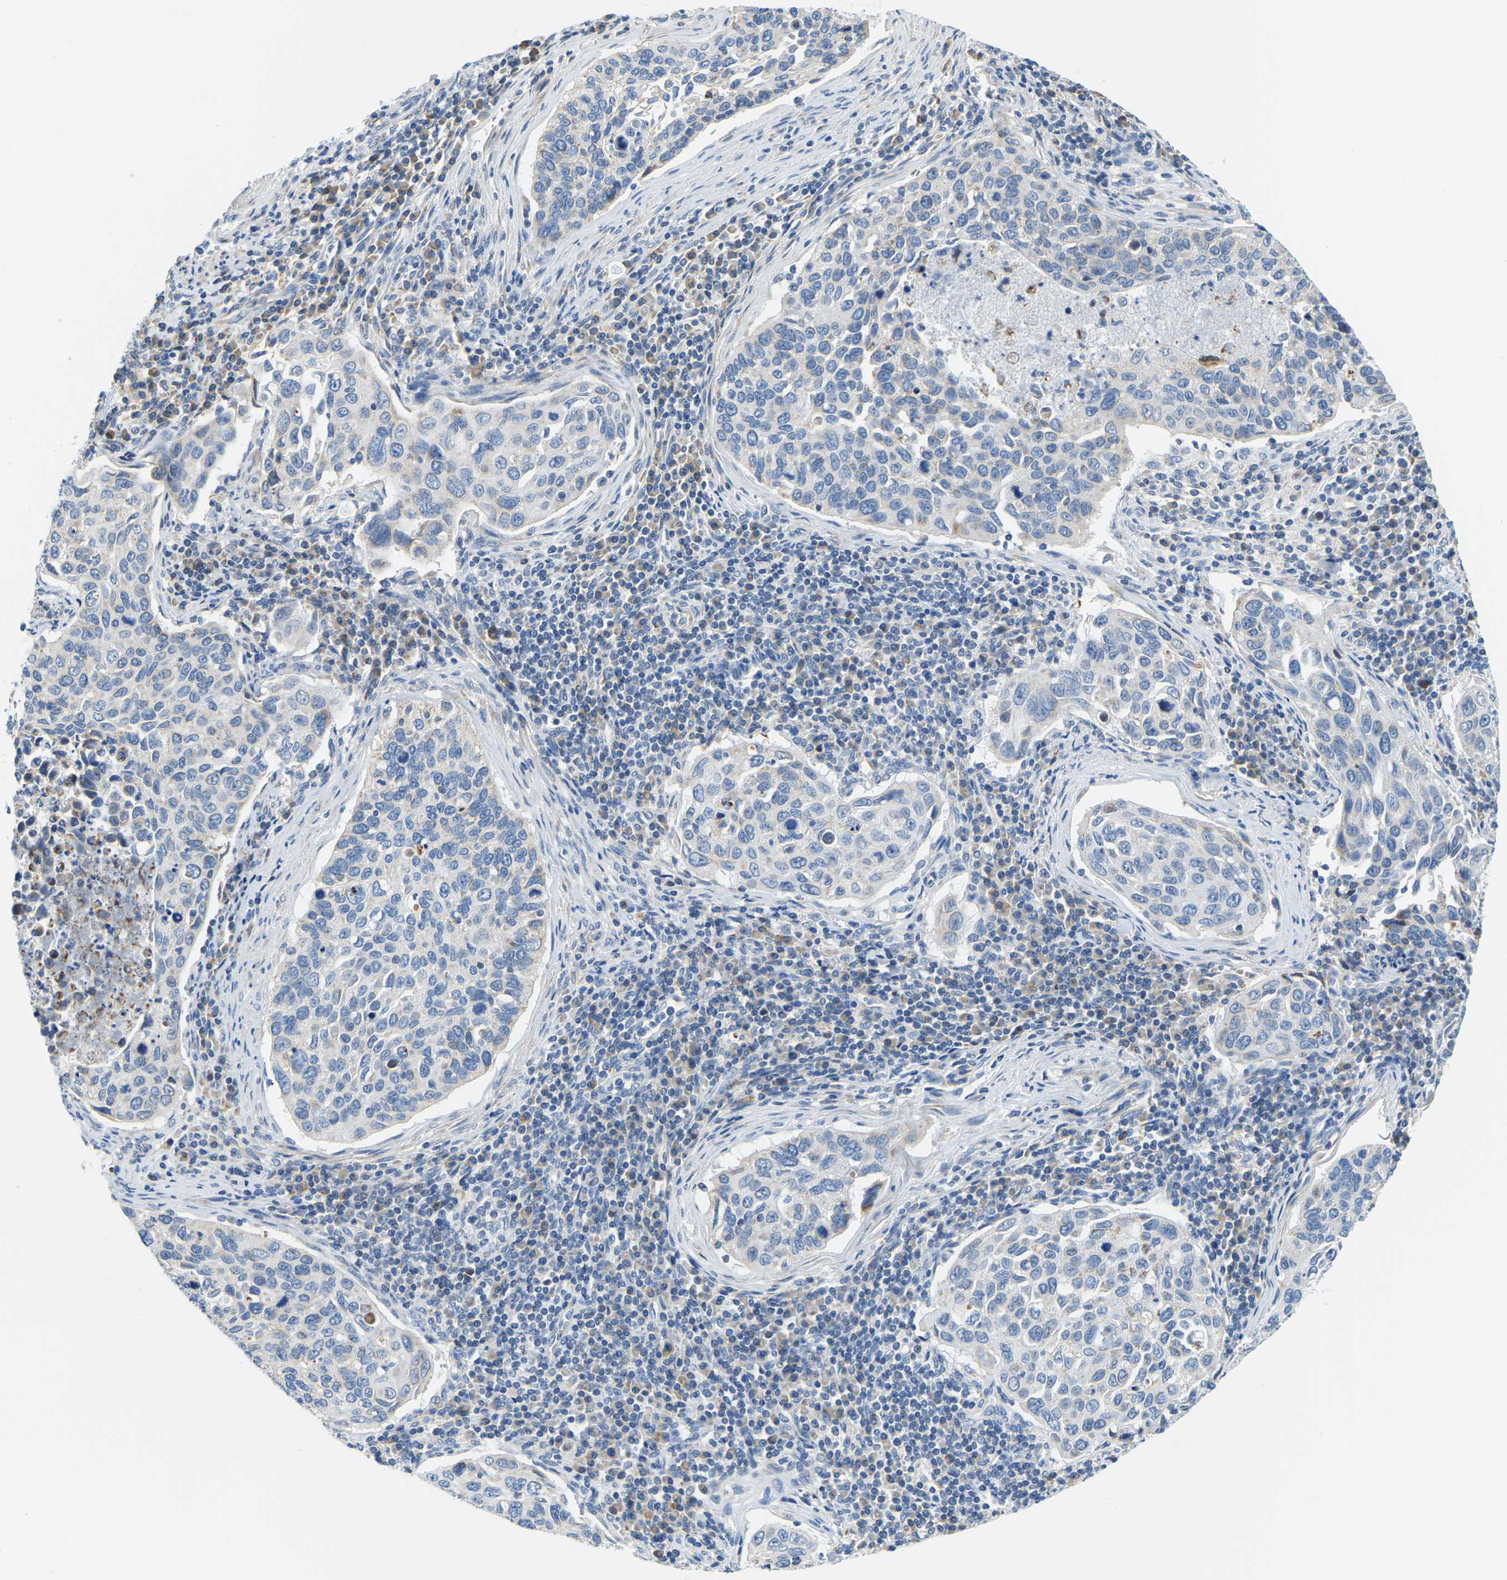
{"staining": {"intensity": "negative", "quantity": "none", "location": "none"}, "tissue": "cervical cancer", "cell_type": "Tumor cells", "image_type": "cancer", "snomed": [{"axis": "morphology", "description": "Squamous cell carcinoma, NOS"}, {"axis": "topography", "description": "Cervix"}], "caption": "This micrograph is of cervical squamous cell carcinoma stained with immunohistochemistry to label a protein in brown with the nuclei are counter-stained blue. There is no positivity in tumor cells. Nuclei are stained in blue.", "gene": "GDA", "patient": {"sex": "female", "age": 53}}